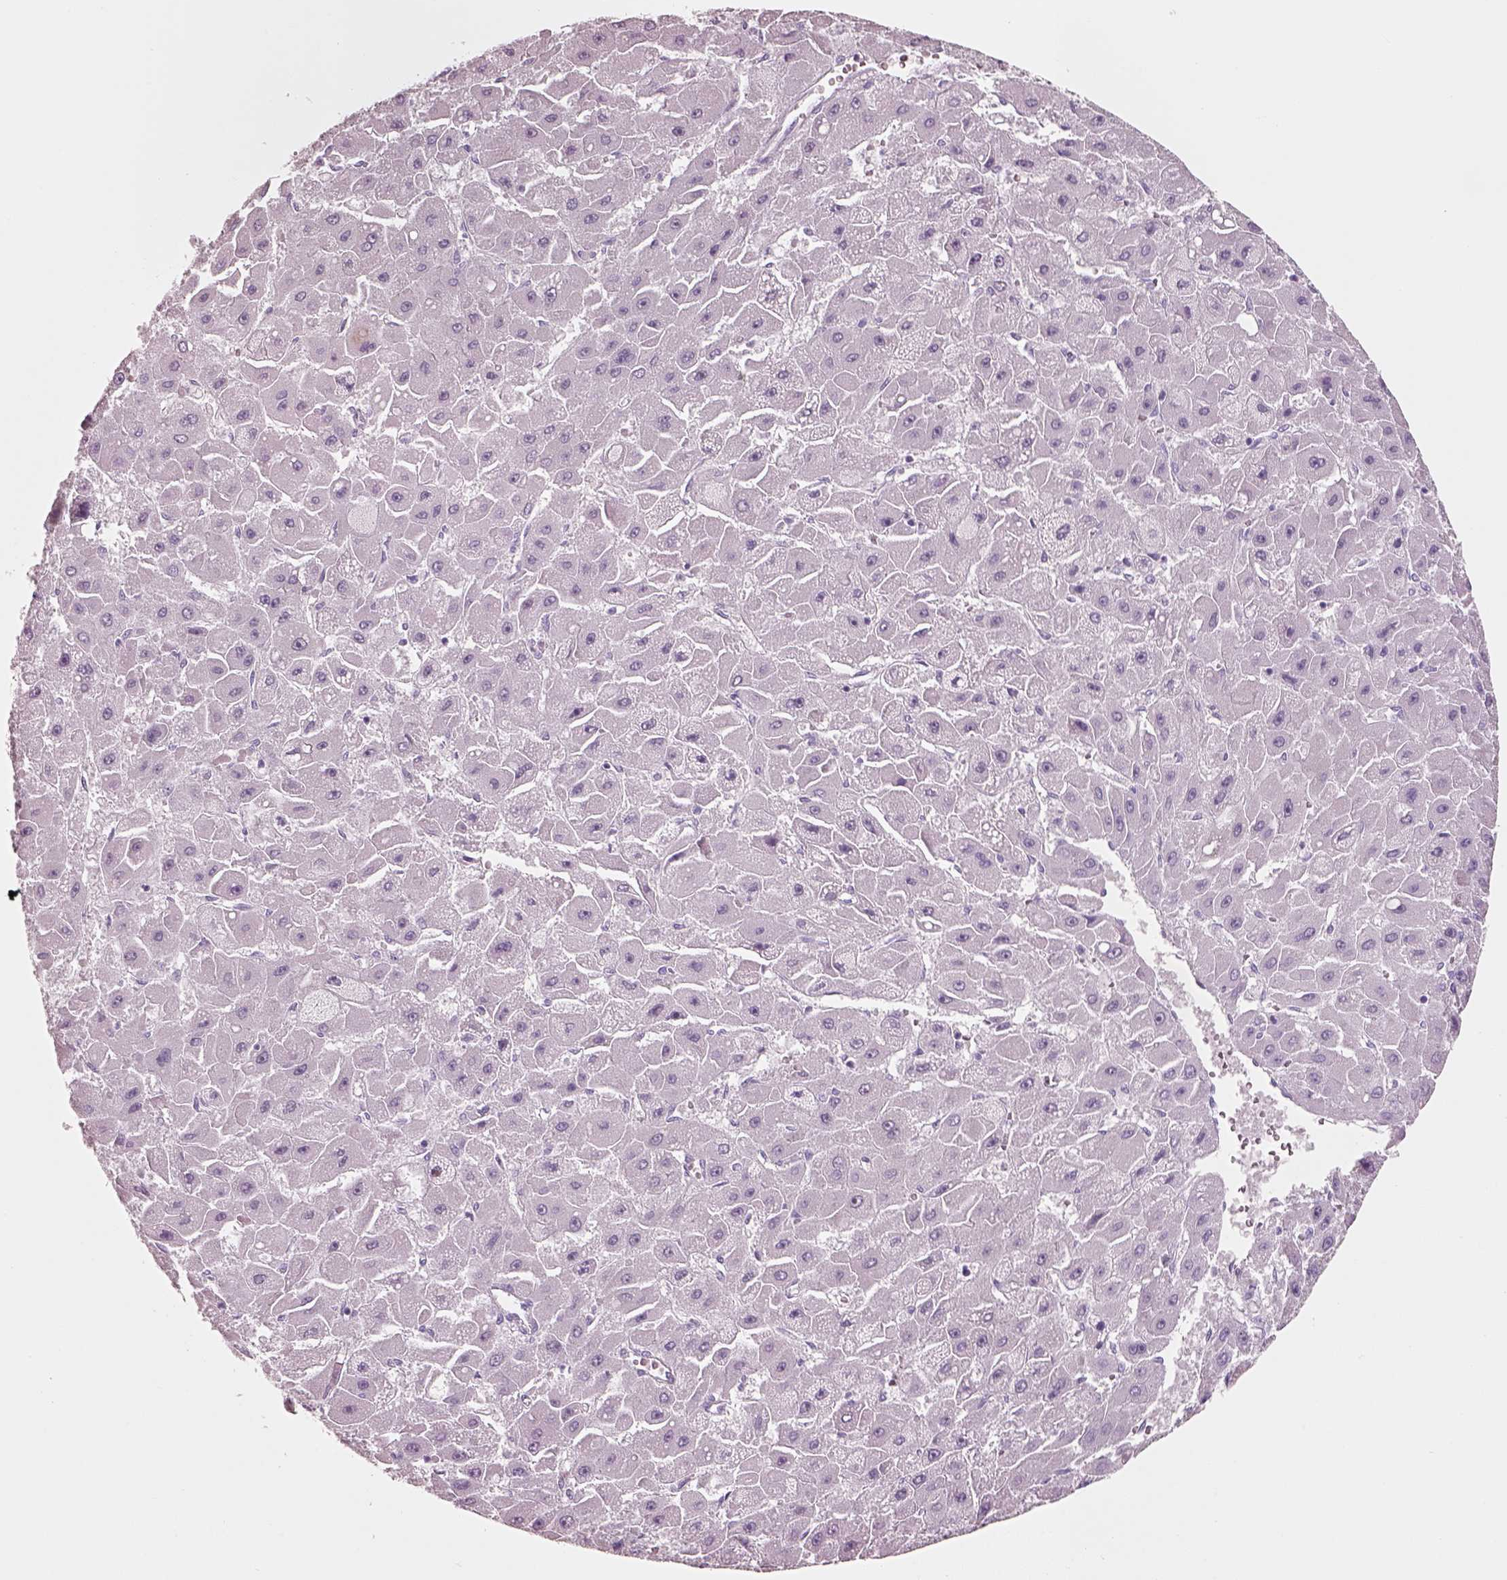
{"staining": {"intensity": "negative", "quantity": "none", "location": "none"}, "tissue": "liver cancer", "cell_type": "Tumor cells", "image_type": "cancer", "snomed": [{"axis": "morphology", "description": "Carcinoma, Hepatocellular, NOS"}, {"axis": "topography", "description": "Liver"}], "caption": "High magnification brightfield microscopy of hepatocellular carcinoma (liver) stained with DAB (3,3'-diaminobenzidine) (brown) and counterstained with hematoxylin (blue): tumor cells show no significant positivity.", "gene": "PNOC", "patient": {"sex": "female", "age": 25}}